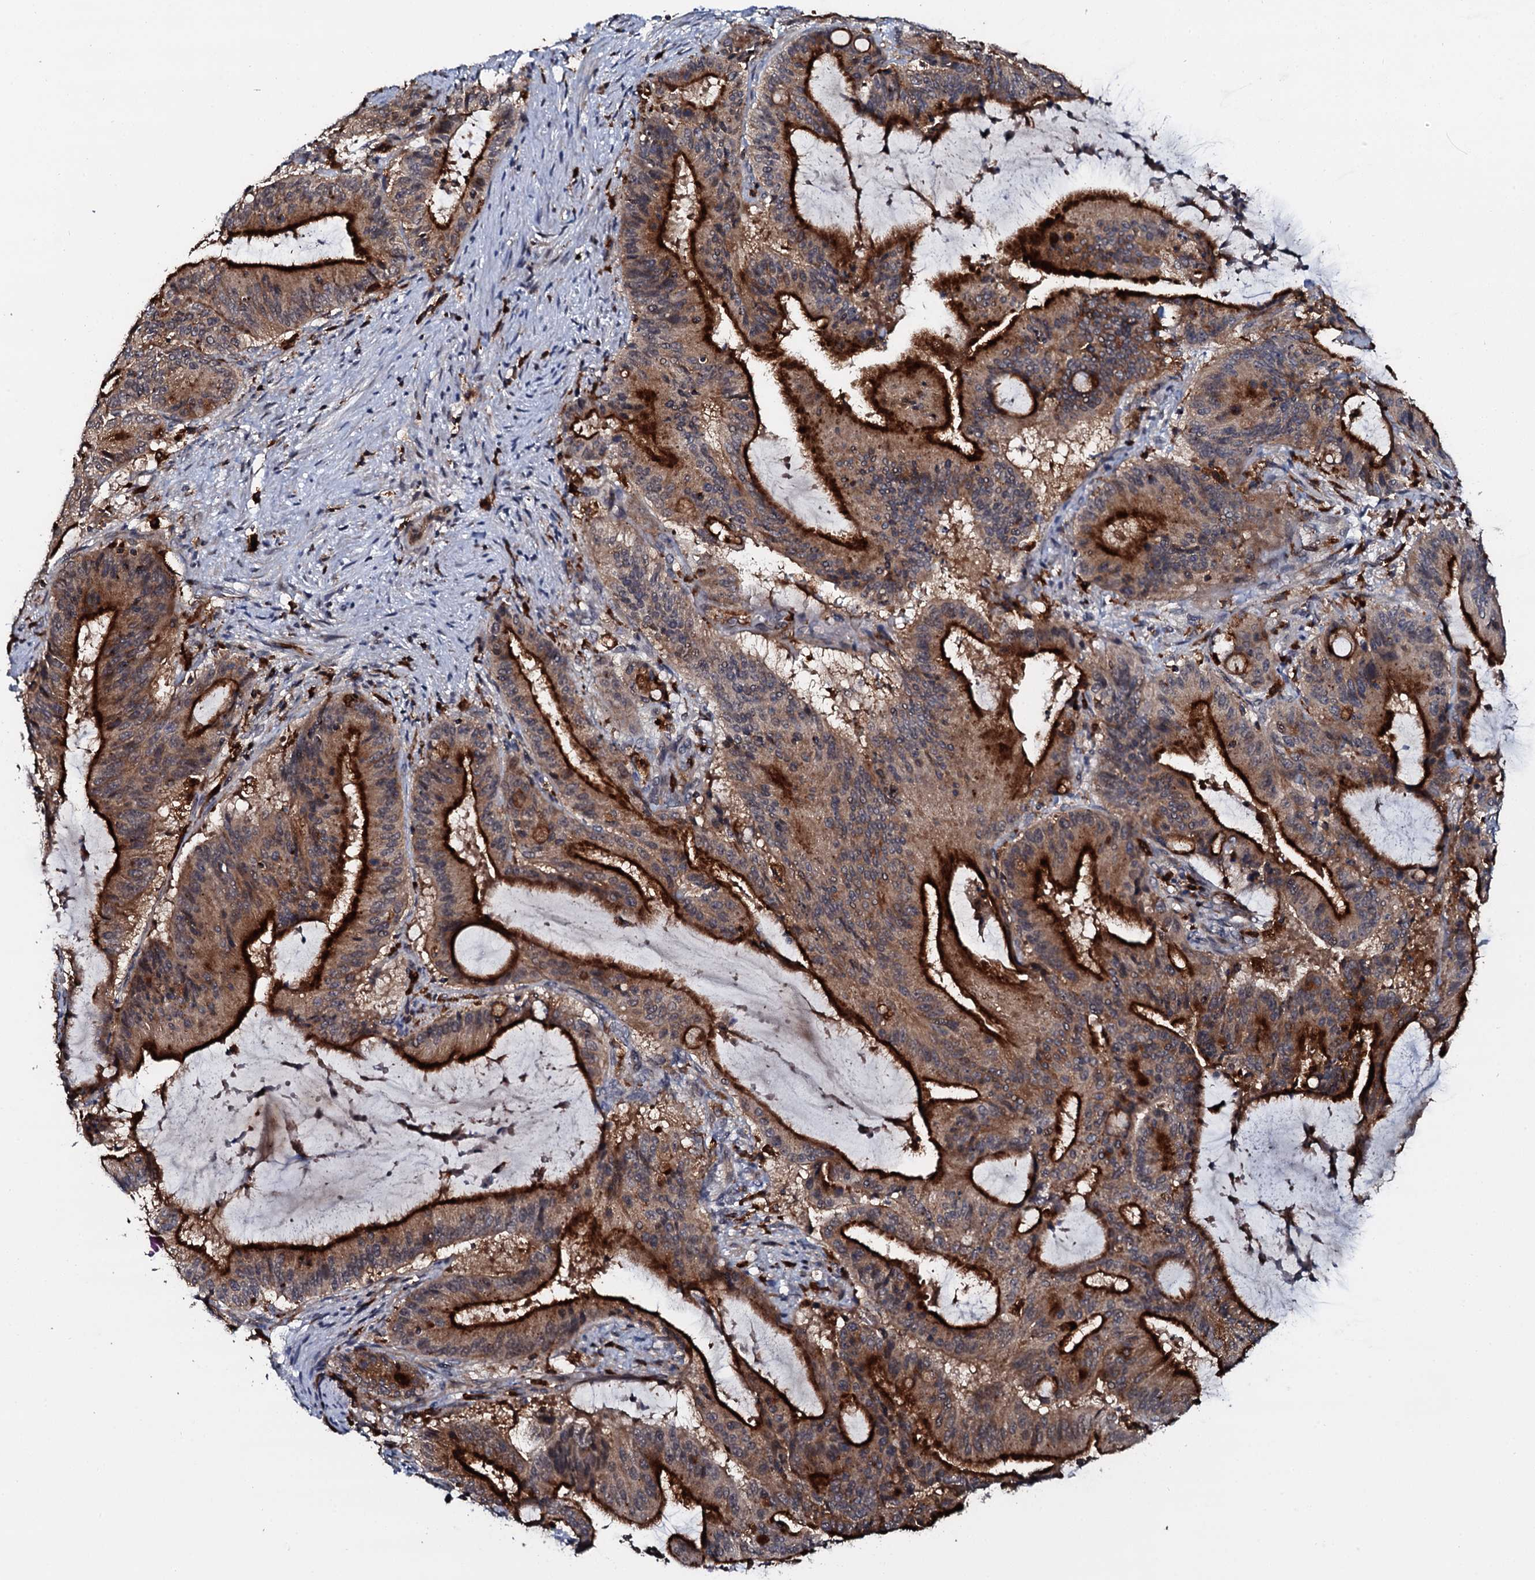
{"staining": {"intensity": "strong", "quantity": "25%-75%", "location": "cytoplasmic/membranous"}, "tissue": "liver cancer", "cell_type": "Tumor cells", "image_type": "cancer", "snomed": [{"axis": "morphology", "description": "Normal tissue, NOS"}, {"axis": "morphology", "description": "Cholangiocarcinoma"}, {"axis": "topography", "description": "Liver"}, {"axis": "topography", "description": "Peripheral nerve tissue"}], "caption": "Immunohistochemical staining of human liver cancer (cholangiocarcinoma) displays high levels of strong cytoplasmic/membranous positivity in approximately 25%-75% of tumor cells. Ihc stains the protein in brown and the nuclei are stained blue.", "gene": "VAMP8", "patient": {"sex": "female", "age": 73}}